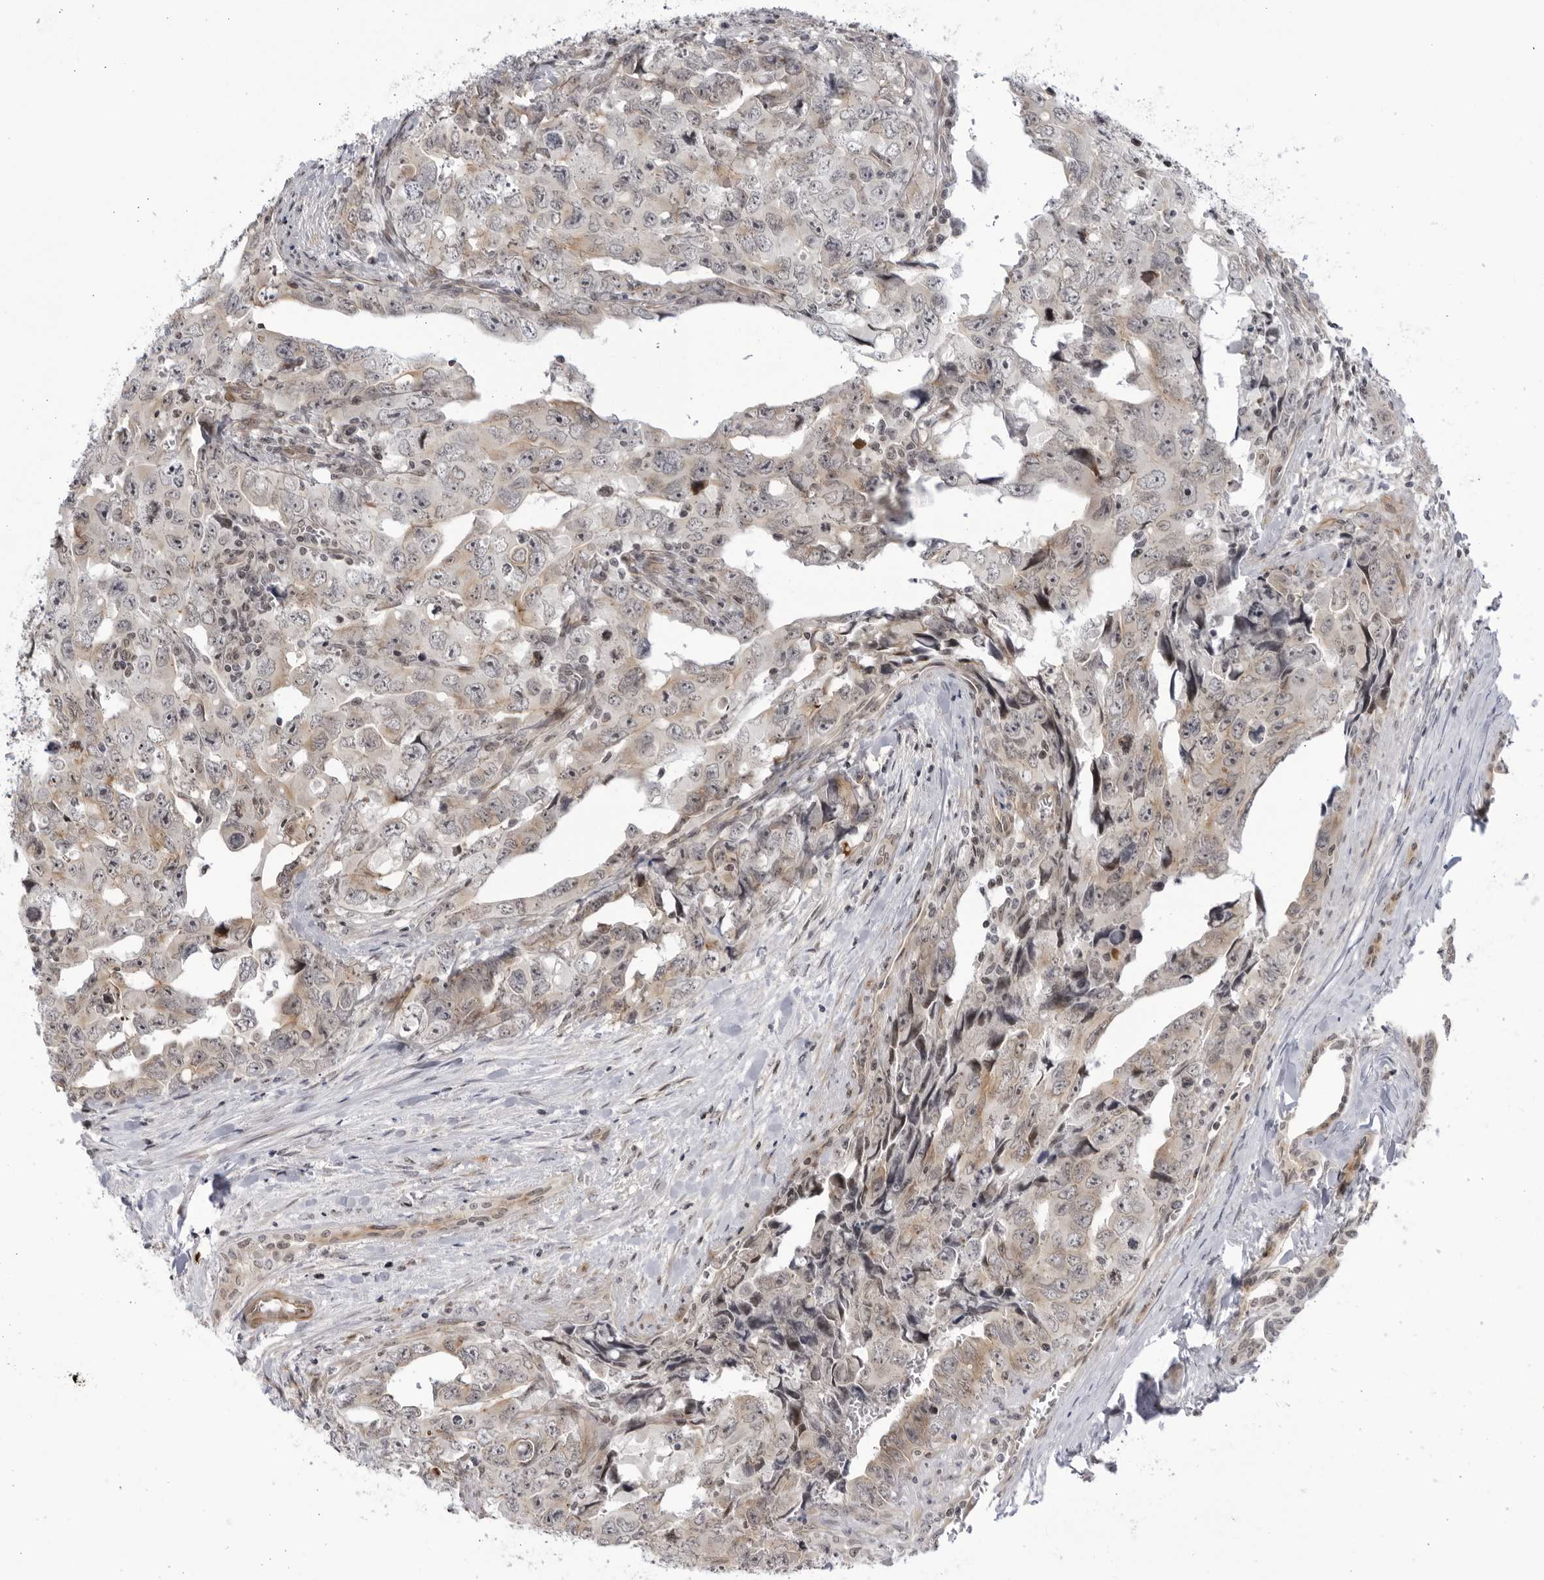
{"staining": {"intensity": "weak", "quantity": "25%-75%", "location": "cytoplasmic/membranous"}, "tissue": "testis cancer", "cell_type": "Tumor cells", "image_type": "cancer", "snomed": [{"axis": "morphology", "description": "Carcinoma, Embryonal, NOS"}, {"axis": "topography", "description": "Testis"}], "caption": "Human testis cancer (embryonal carcinoma) stained for a protein (brown) reveals weak cytoplasmic/membranous positive staining in about 25%-75% of tumor cells.", "gene": "CNBD1", "patient": {"sex": "male", "age": 28}}